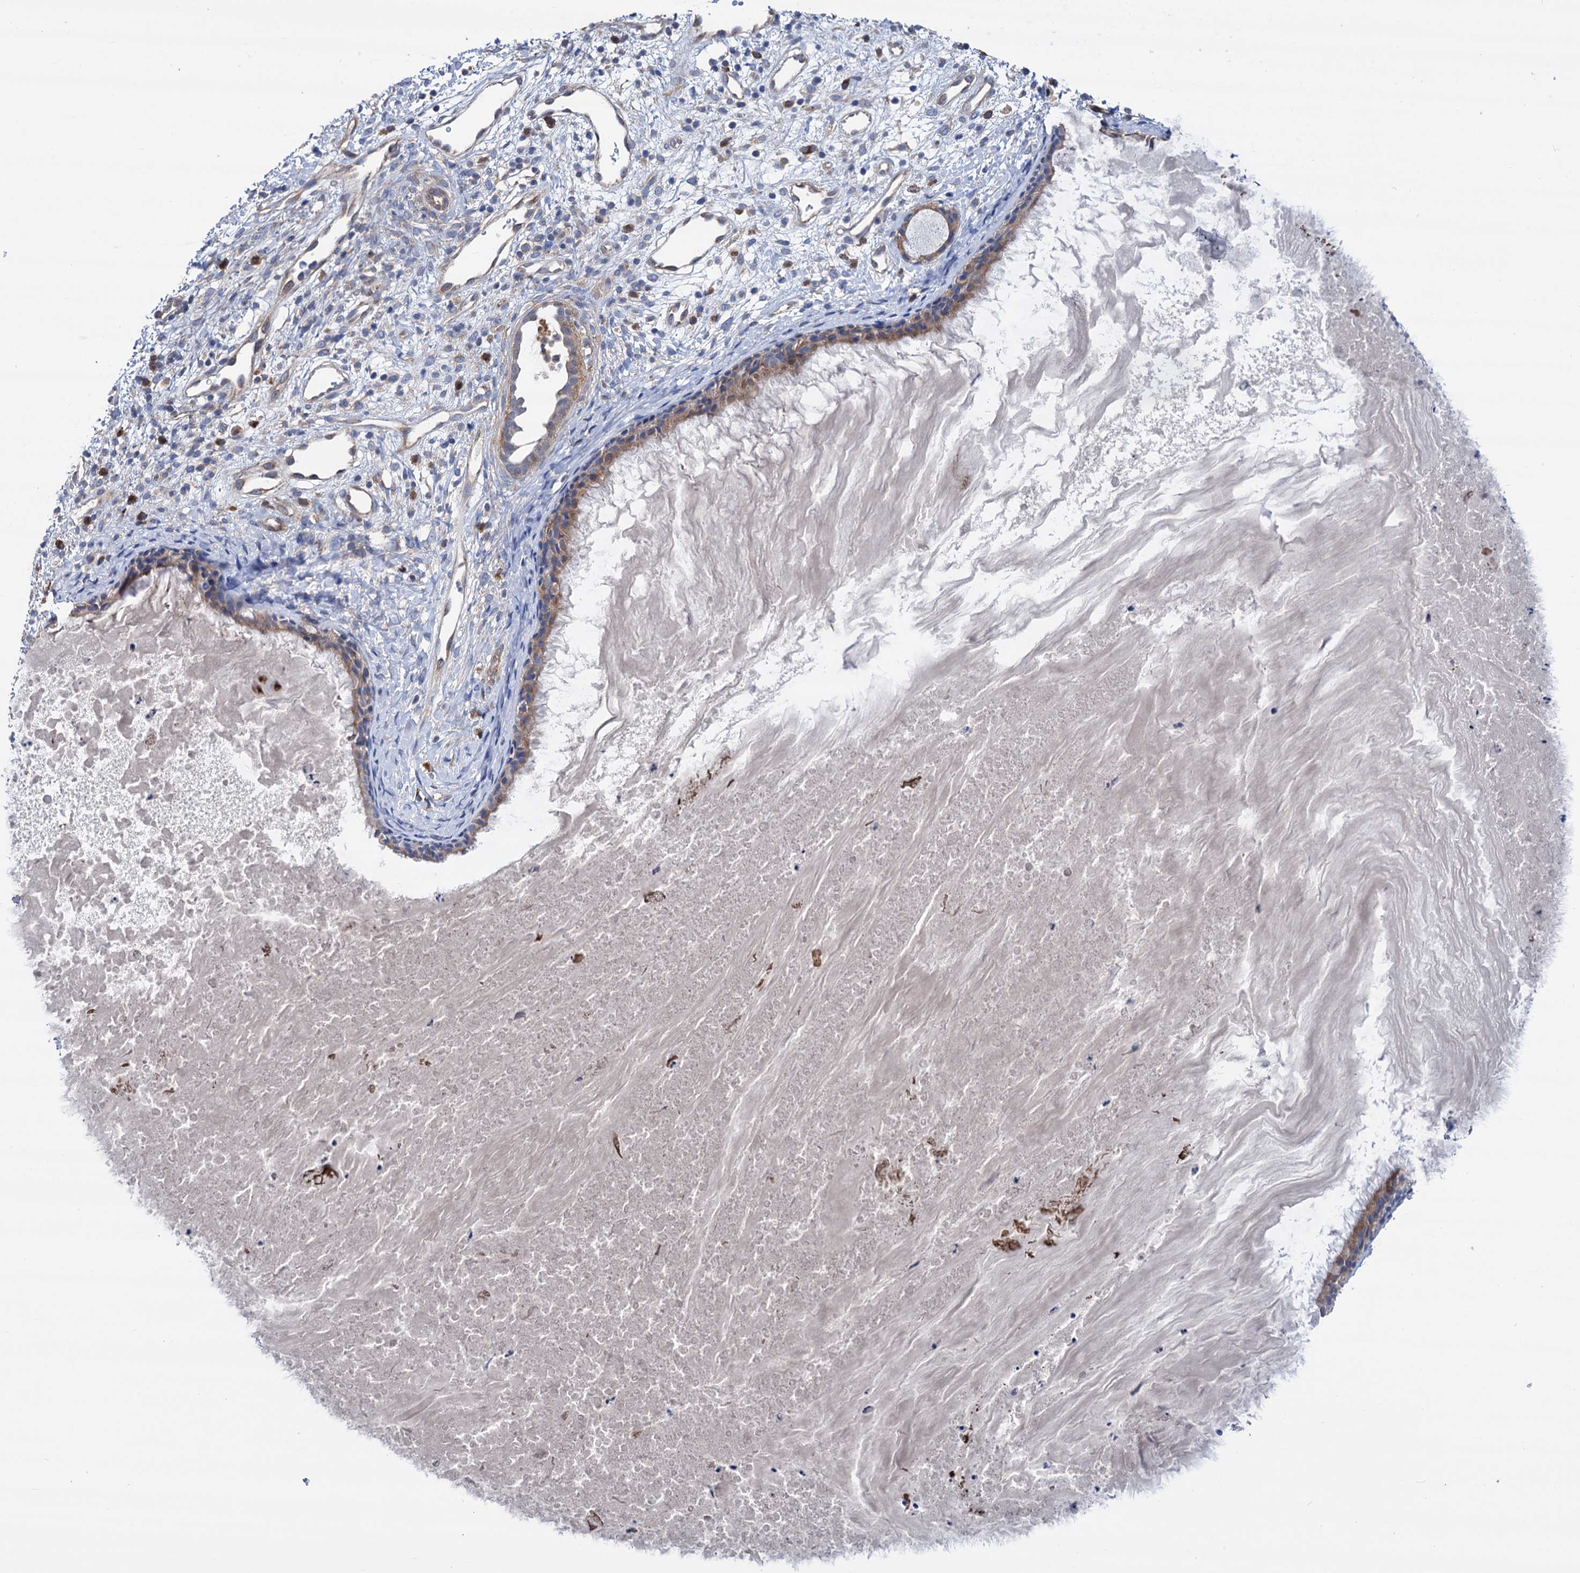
{"staining": {"intensity": "moderate", "quantity": ">75%", "location": "cytoplasmic/membranous"}, "tissue": "nasopharynx", "cell_type": "Respiratory epithelial cells", "image_type": "normal", "snomed": [{"axis": "morphology", "description": "Normal tissue, NOS"}, {"axis": "topography", "description": "Nasopharynx"}], "caption": "Brown immunohistochemical staining in unremarkable human nasopharynx shows moderate cytoplasmic/membranous expression in approximately >75% of respiratory epithelial cells. Using DAB (3,3'-diaminobenzidine) (brown) and hematoxylin (blue) stains, captured at high magnification using brightfield microscopy.", "gene": "ZNRD2", "patient": {"sex": "male", "age": 22}}